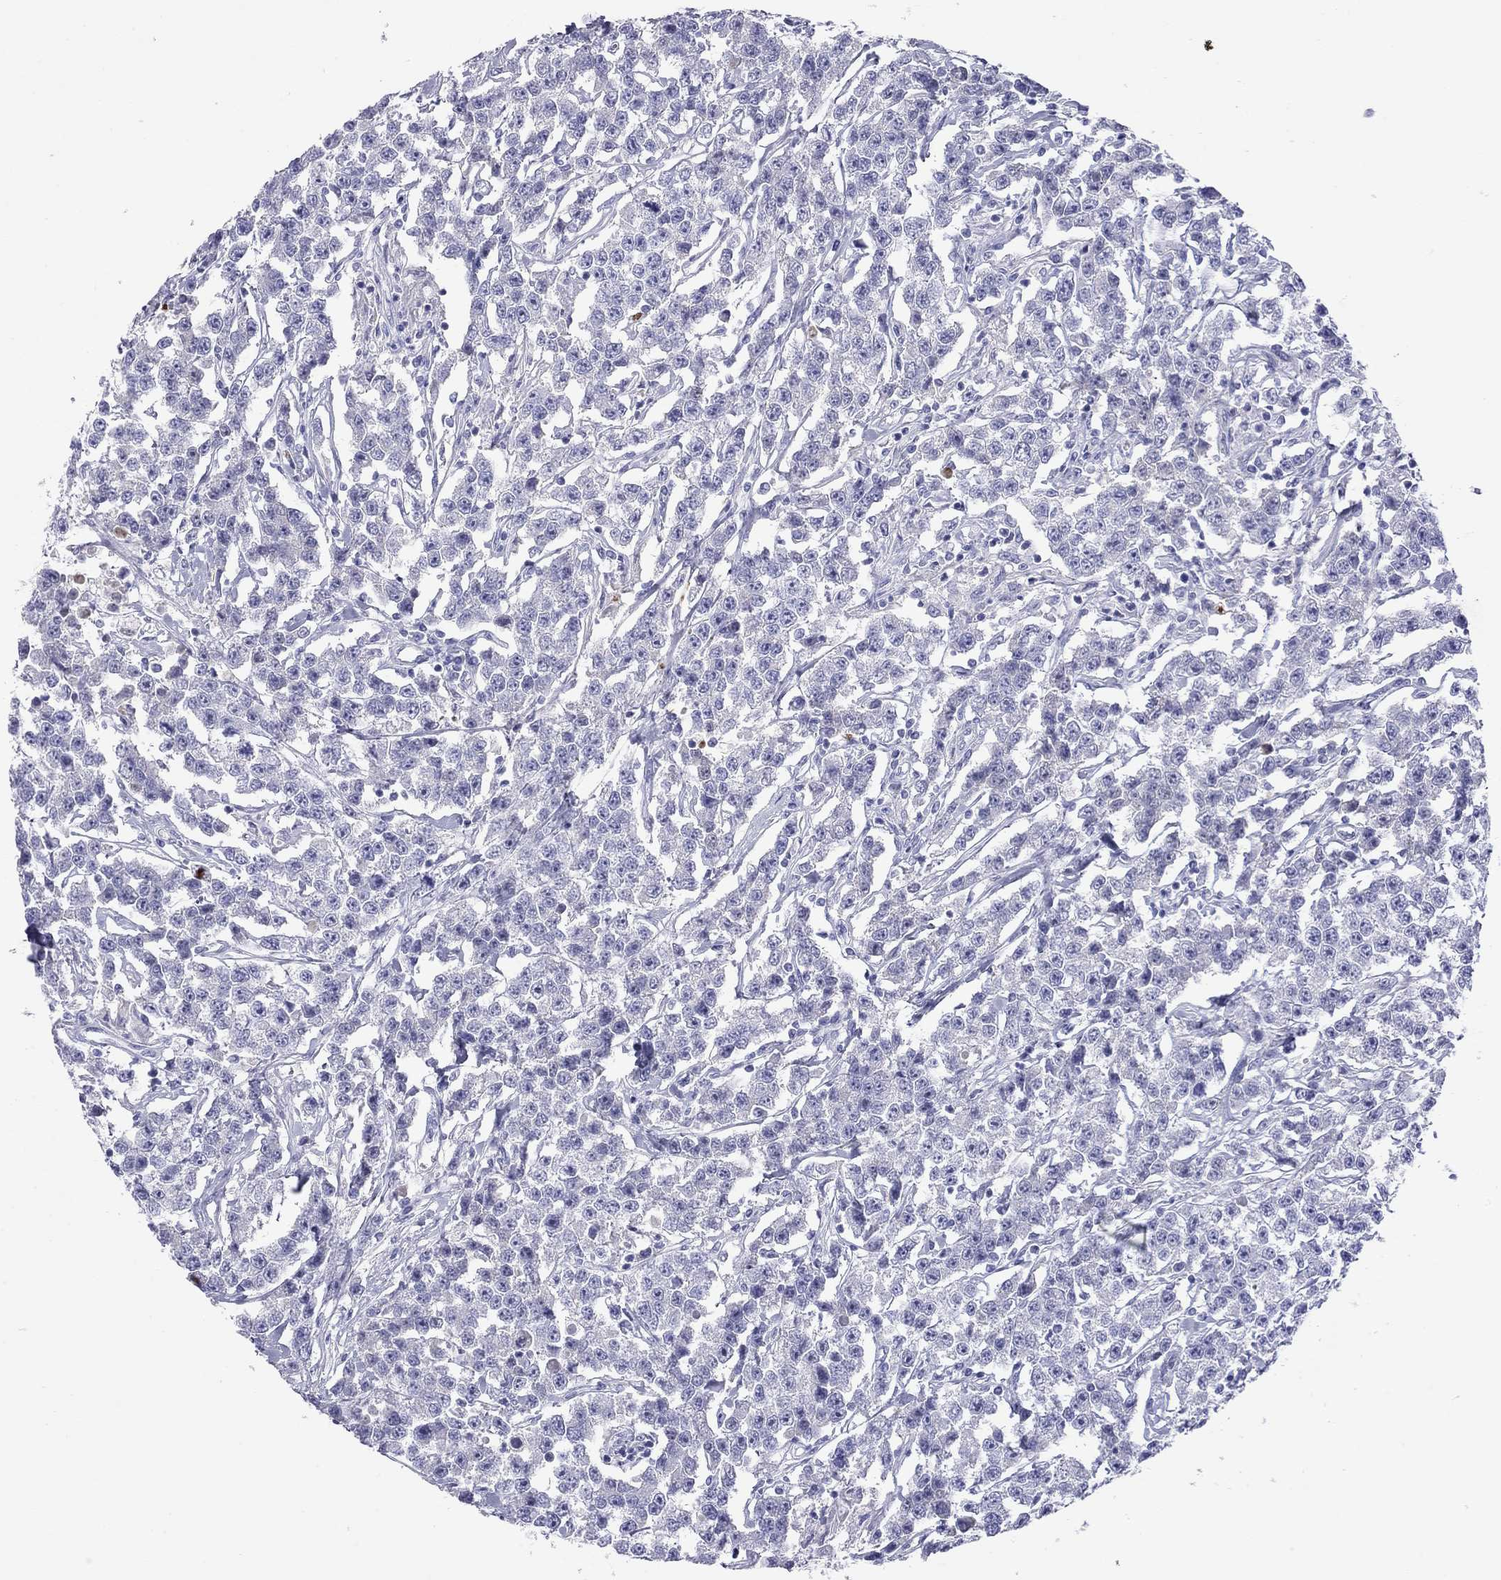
{"staining": {"intensity": "negative", "quantity": "none", "location": "none"}, "tissue": "testis cancer", "cell_type": "Tumor cells", "image_type": "cancer", "snomed": [{"axis": "morphology", "description": "Seminoma, NOS"}, {"axis": "topography", "description": "Testis"}], "caption": "Immunohistochemical staining of human testis cancer (seminoma) exhibits no significant staining in tumor cells.", "gene": "CMYA5", "patient": {"sex": "male", "age": 59}}